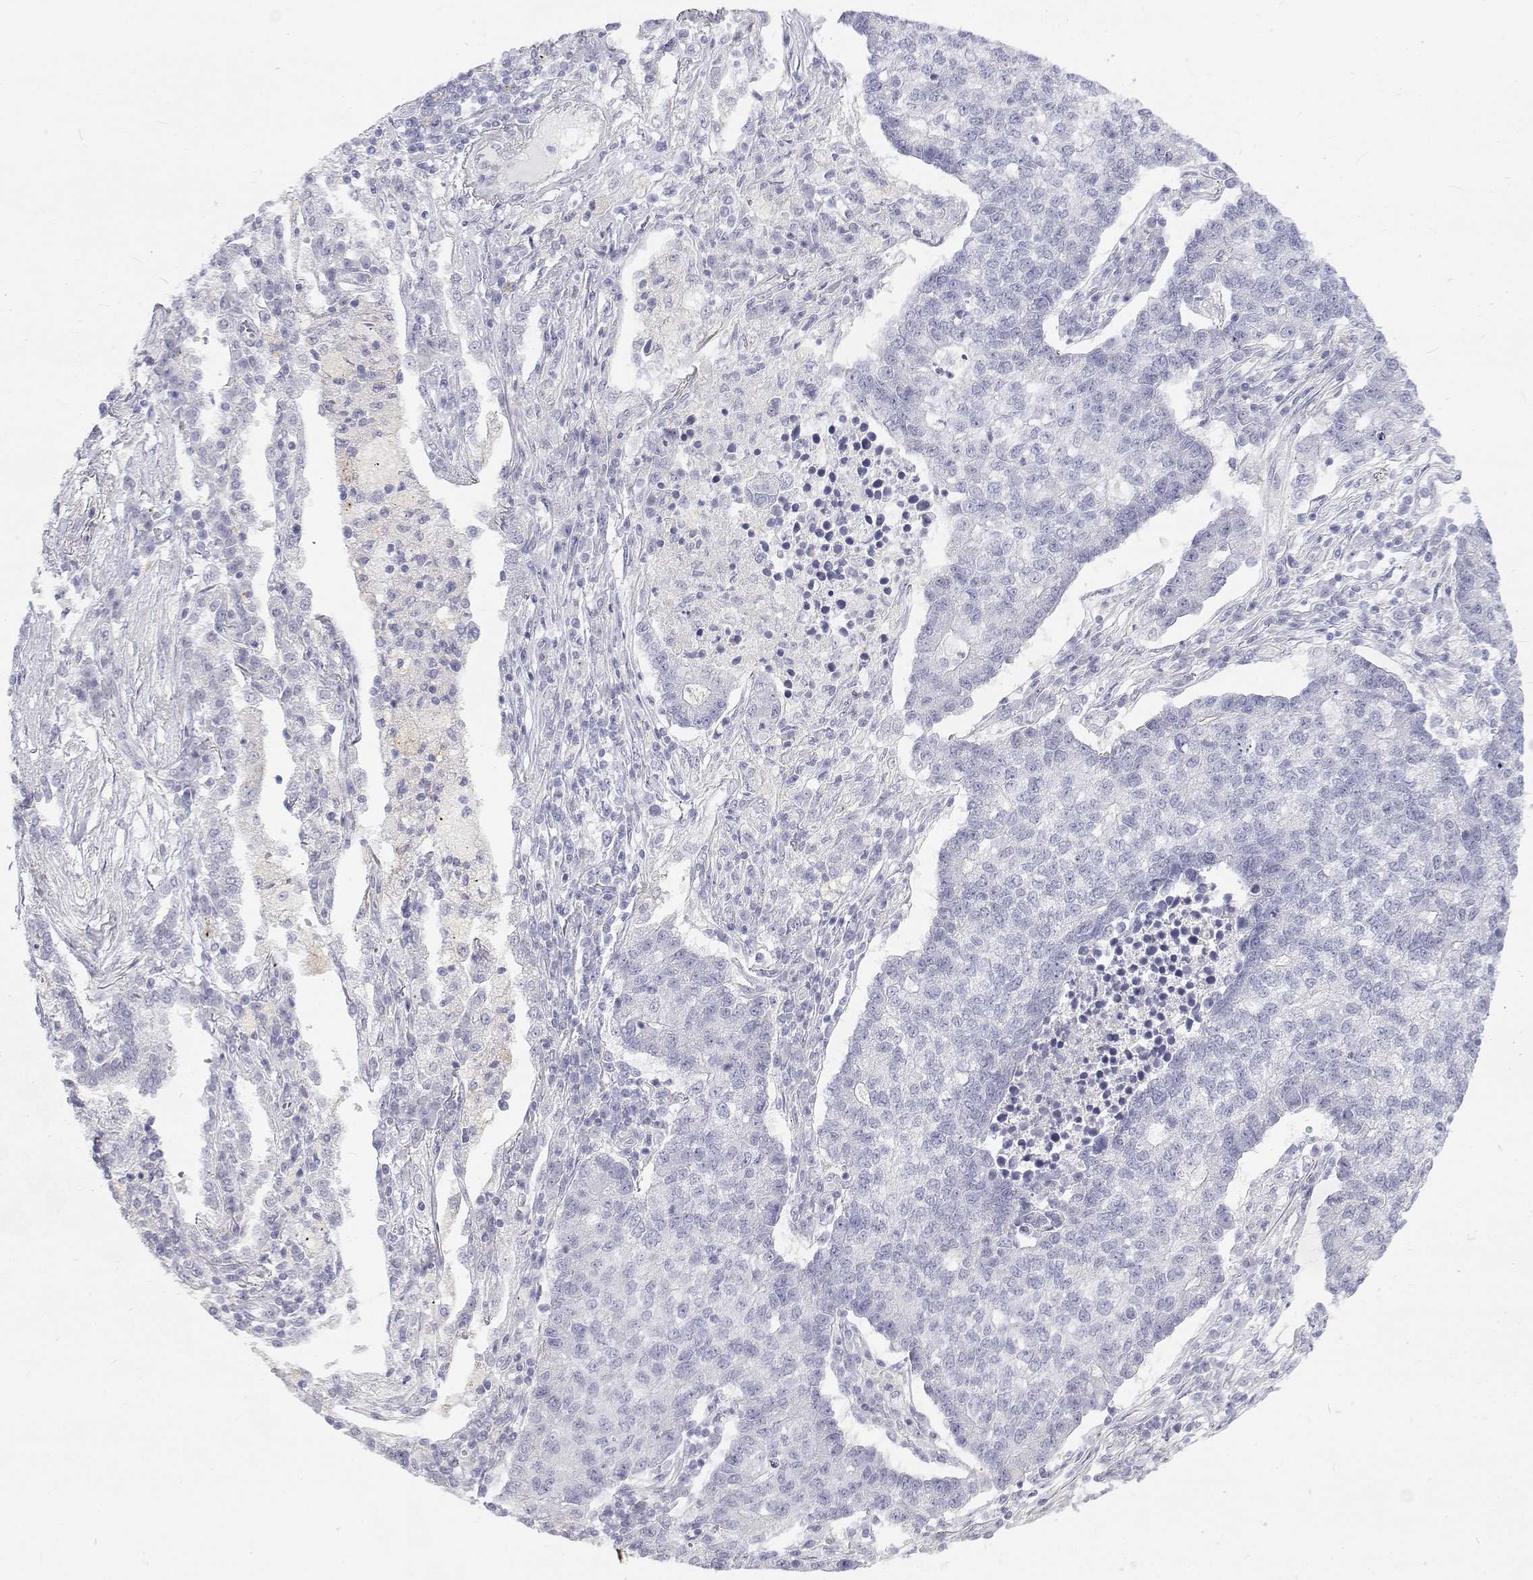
{"staining": {"intensity": "negative", "quantity": "none", "location": "none"}, "tissue": "lung cancer", "cell_type": "Tumor cells", "image_type": "cancer", "snomed": [{"axis": "morphology", "description": "Adenocarcinoma, NOS"}, {"axis": "topography", "description": "Lung"}], "caption": "This image is of adenocarcinoma (lung) stained with immunohistochemistry to label a protein in brown with the nuclei are counter-stained blue. There is no staining in tumor cells.", "gene": "NCR2", "patient": {"sex": "male", "age": 57}}